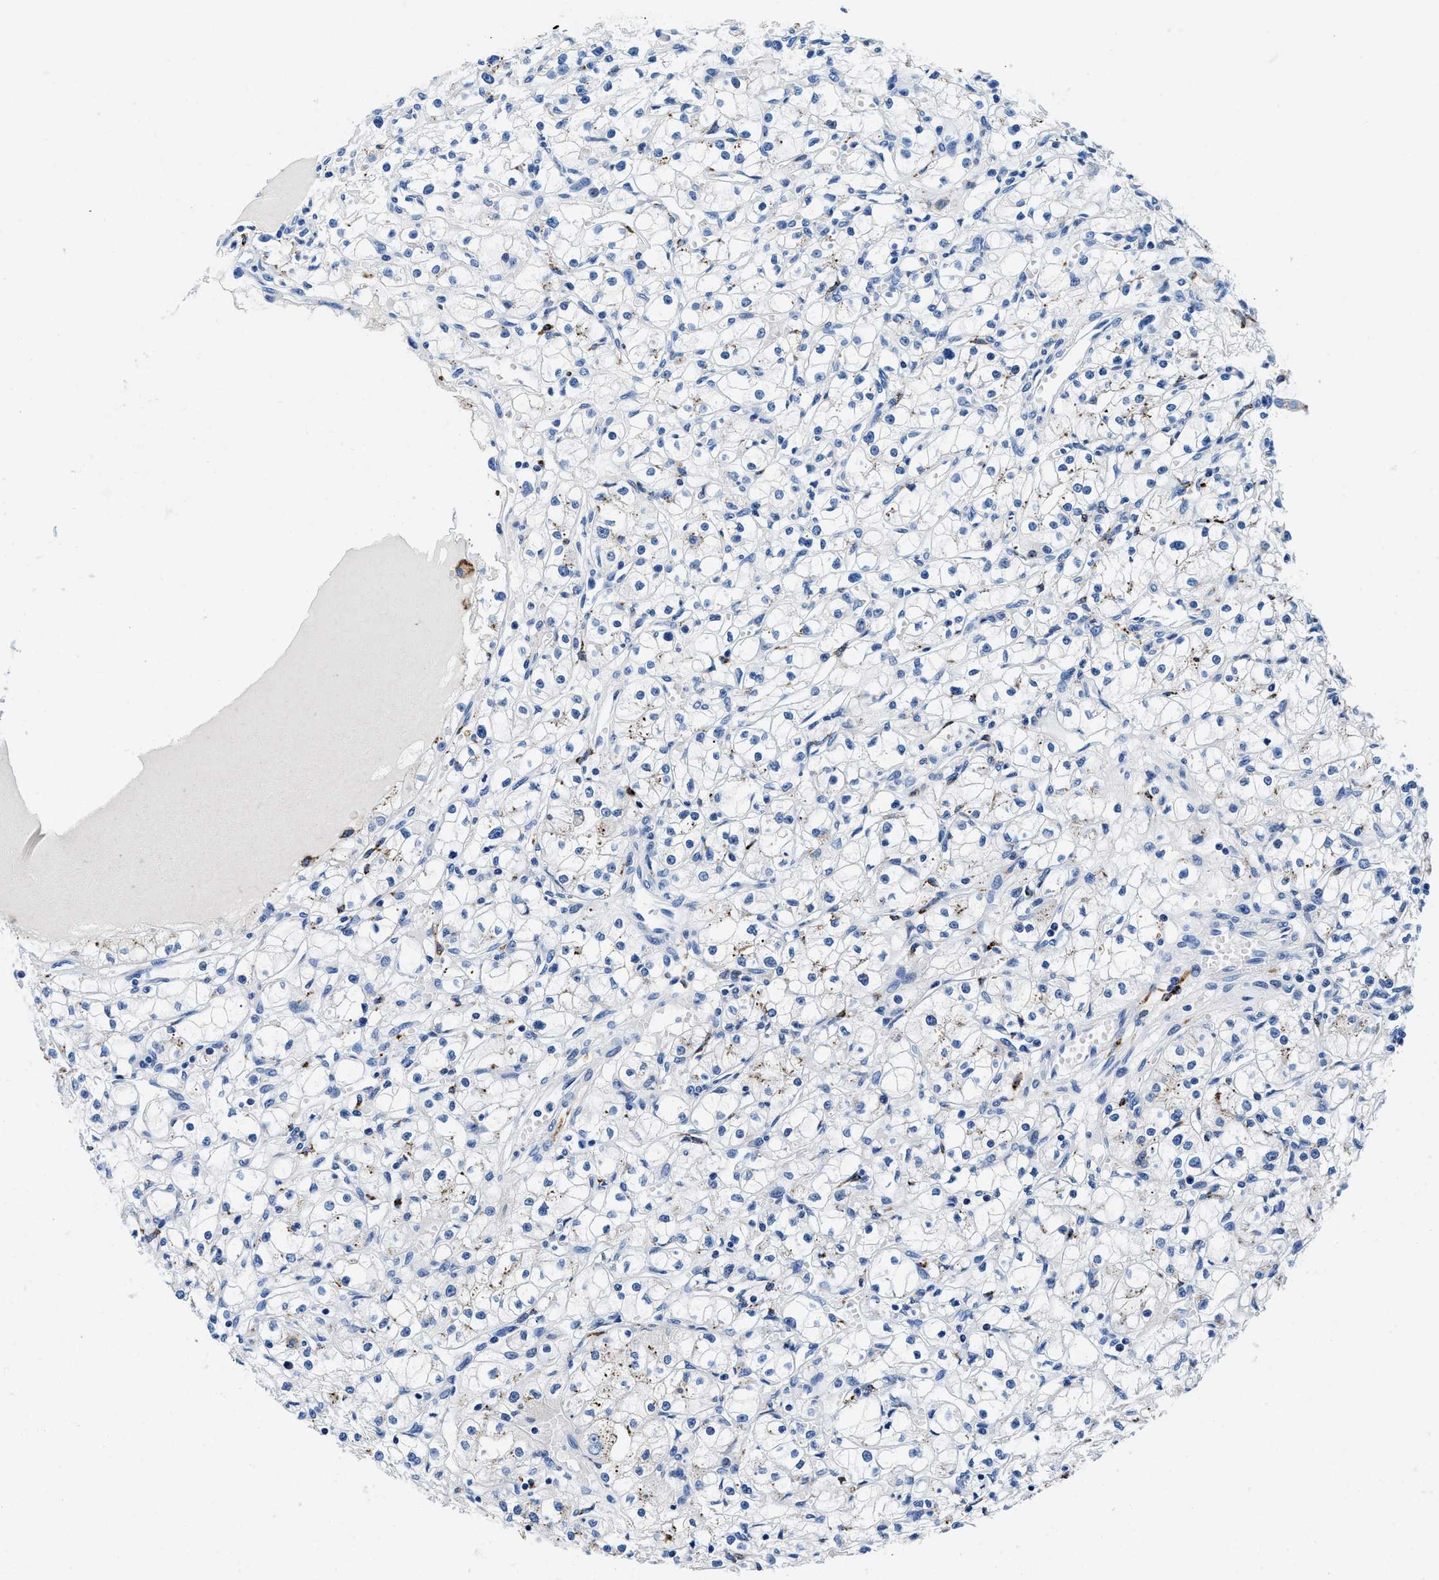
{"staining": {"intensity": "negative", "quantity": "none", "location": "none"}, "tissue": "renal cancer", "cell_type": "Tumor cells", "image_type": "cancer", "snomed": [{"axis": "morphology", "description": "Adenocarcinoma, NOS"}, {"axis": "topography", "description": "Kidney"}], "caption": "Human renal cancer (adenocarcinoma) stained for a protein using immunohistochemistry exhibits no positivity in tumor cells.", "gene": "OR14K1", "patient": {"sex": "male", "age": 56}}